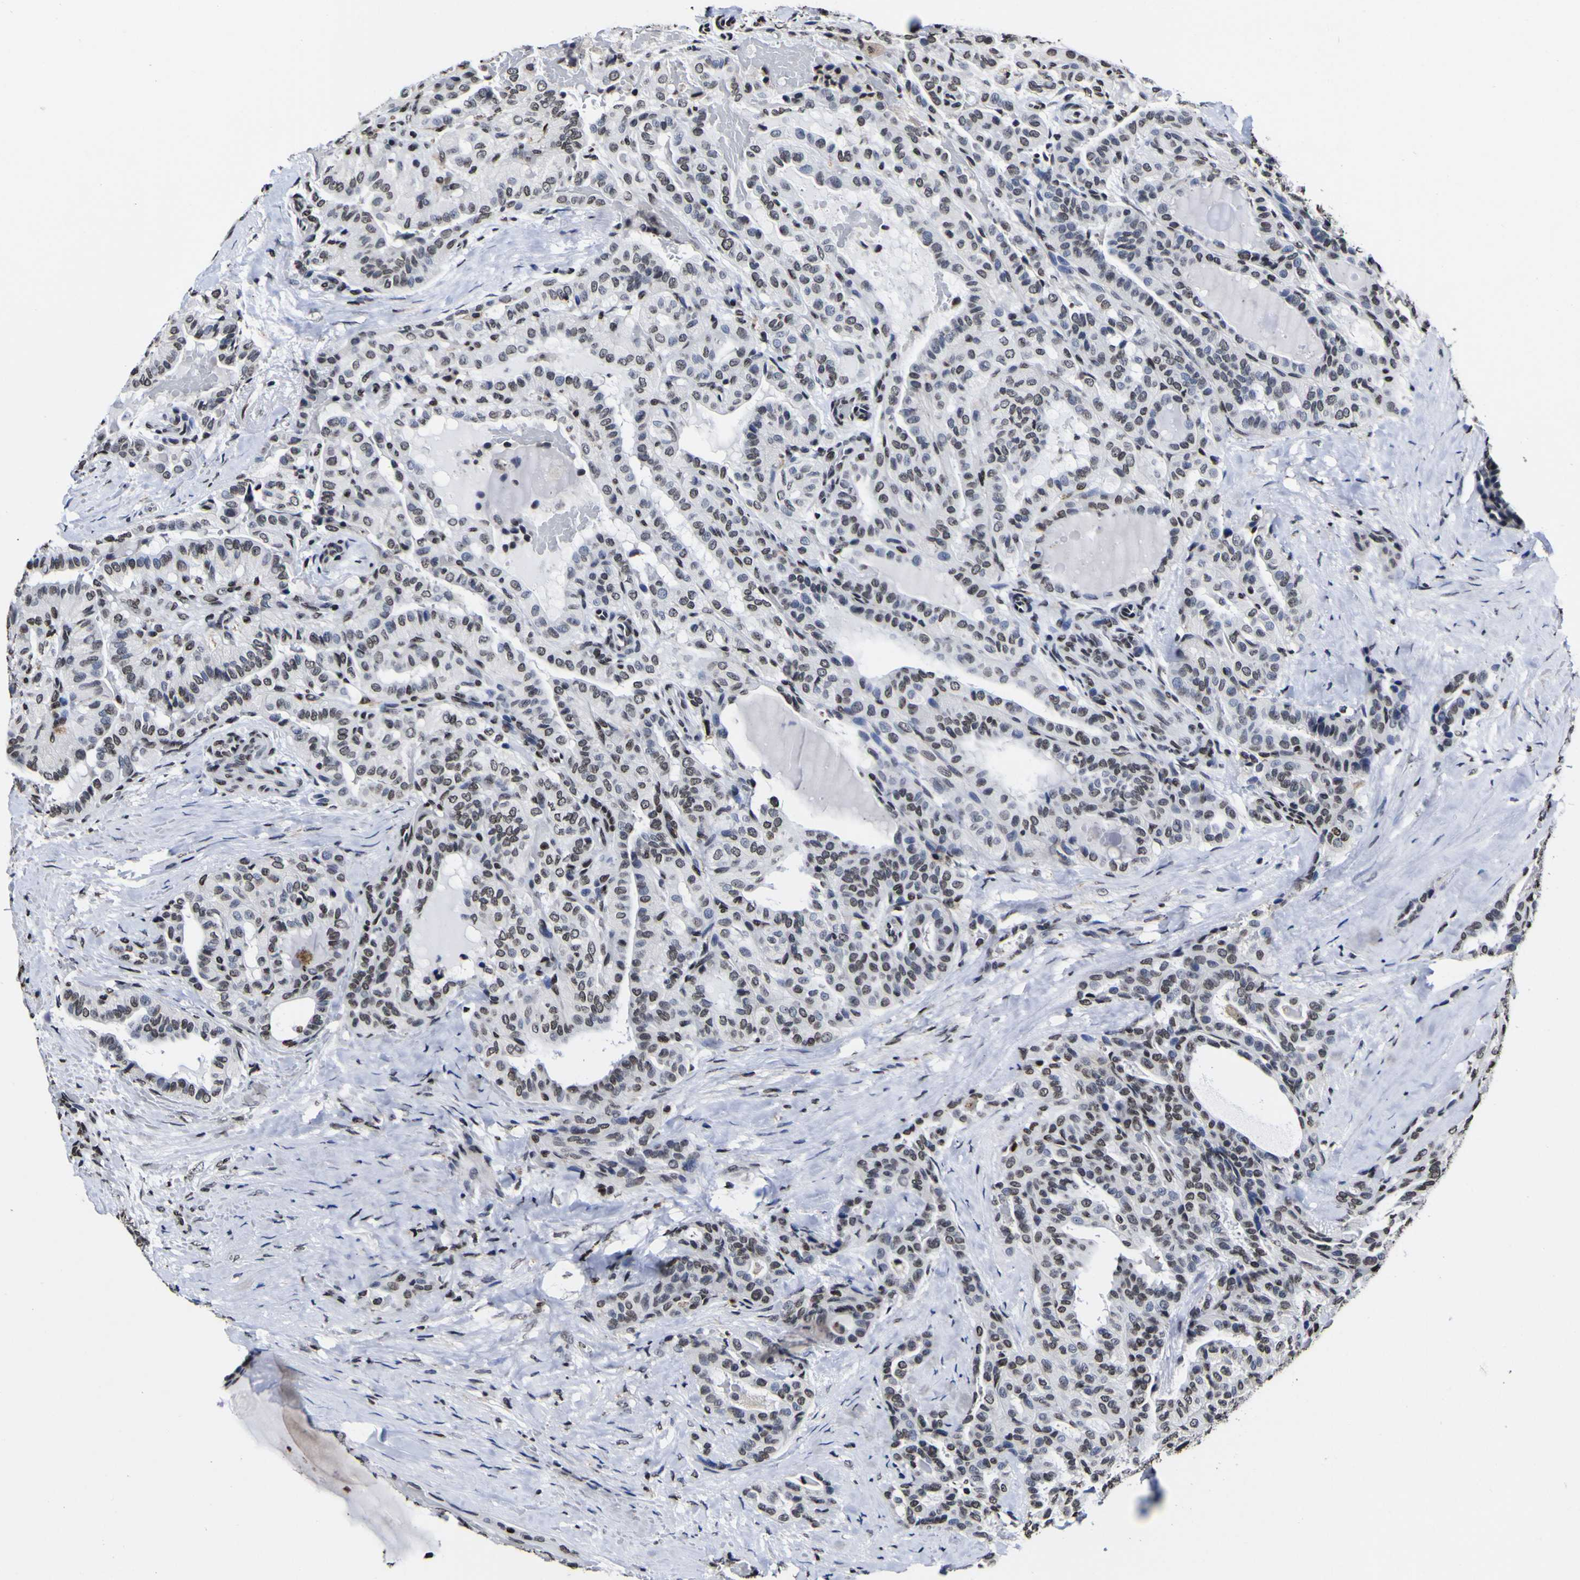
{"staining": {"intensity": "moderate", "quantity": "<25%", "location": "nuclear"}, "tissue": "thyroid cancer", "cell_type": "Tumor cells", "image_type": "cancer", "snomed": [{"axis": "morphology", "description": "Papillary adenocarcinoma, NOS"}, {"axis": "topography", "description": "Thyroid gland"}], "caption": "Human thyroid cancer stained with a protein marker demonstrates moderate staining in tumor cells.", "gene": "PIAS1", "patient": {"sex": "male", "age": 77}}